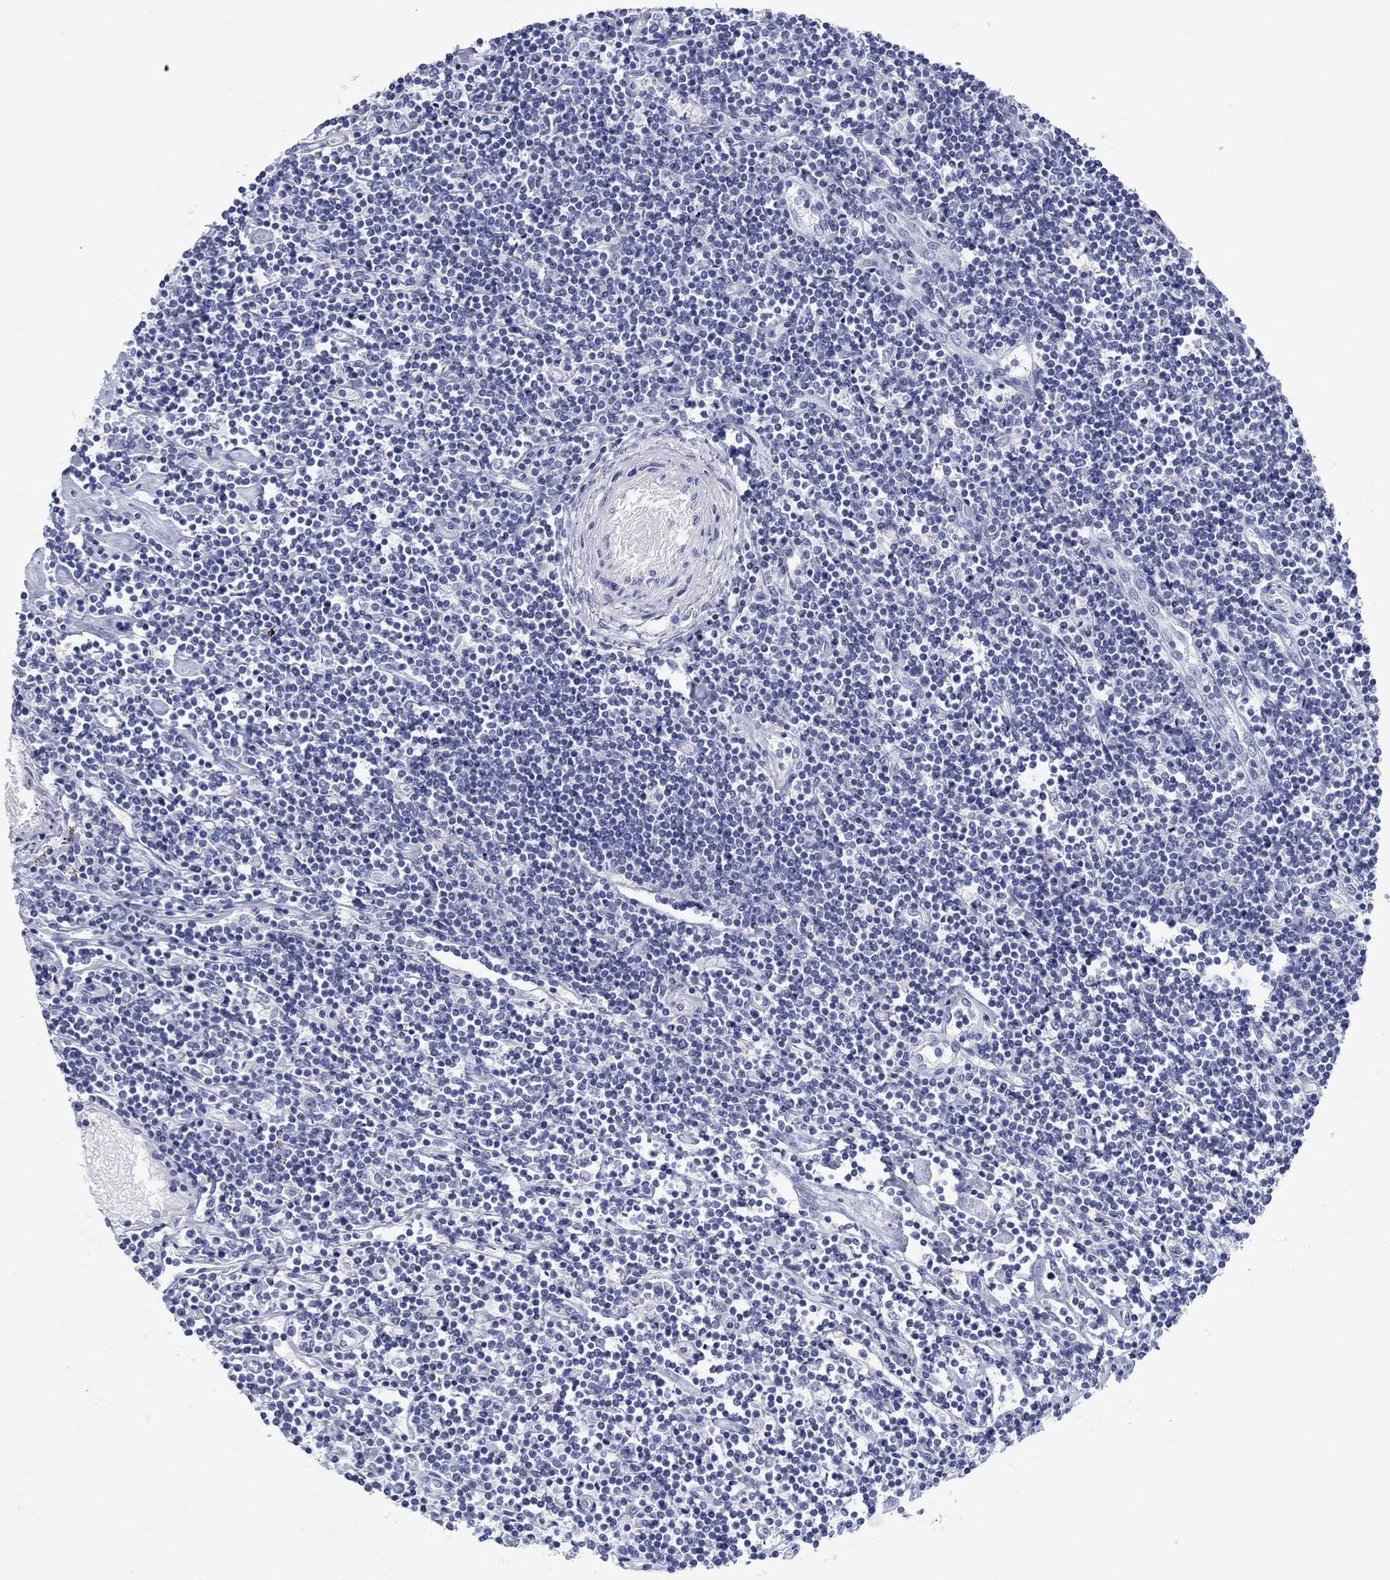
{"staining": {"intensity": "negative", "quantity": "none", "location": "none"}, "tissue": "lymphoma", "cell_type": "Tumor cells", "image_type": "cancer", "snomed": [{"axis": "morphology", "description": "Hodgkin's disease, NOS"}, {"axis": "topography", "description": "Lymph node"}], "caption": "Immunohistochemistry (IHC) of human Hodgkin's disease exhibits no positivity in tumor cells. (DAB (3,3'-diaminobenzidine) IHC visualized using brightfield microscopy, high magnification).", "gene": "ATP4A", "patient": {"sex": "male", "age": 40}}